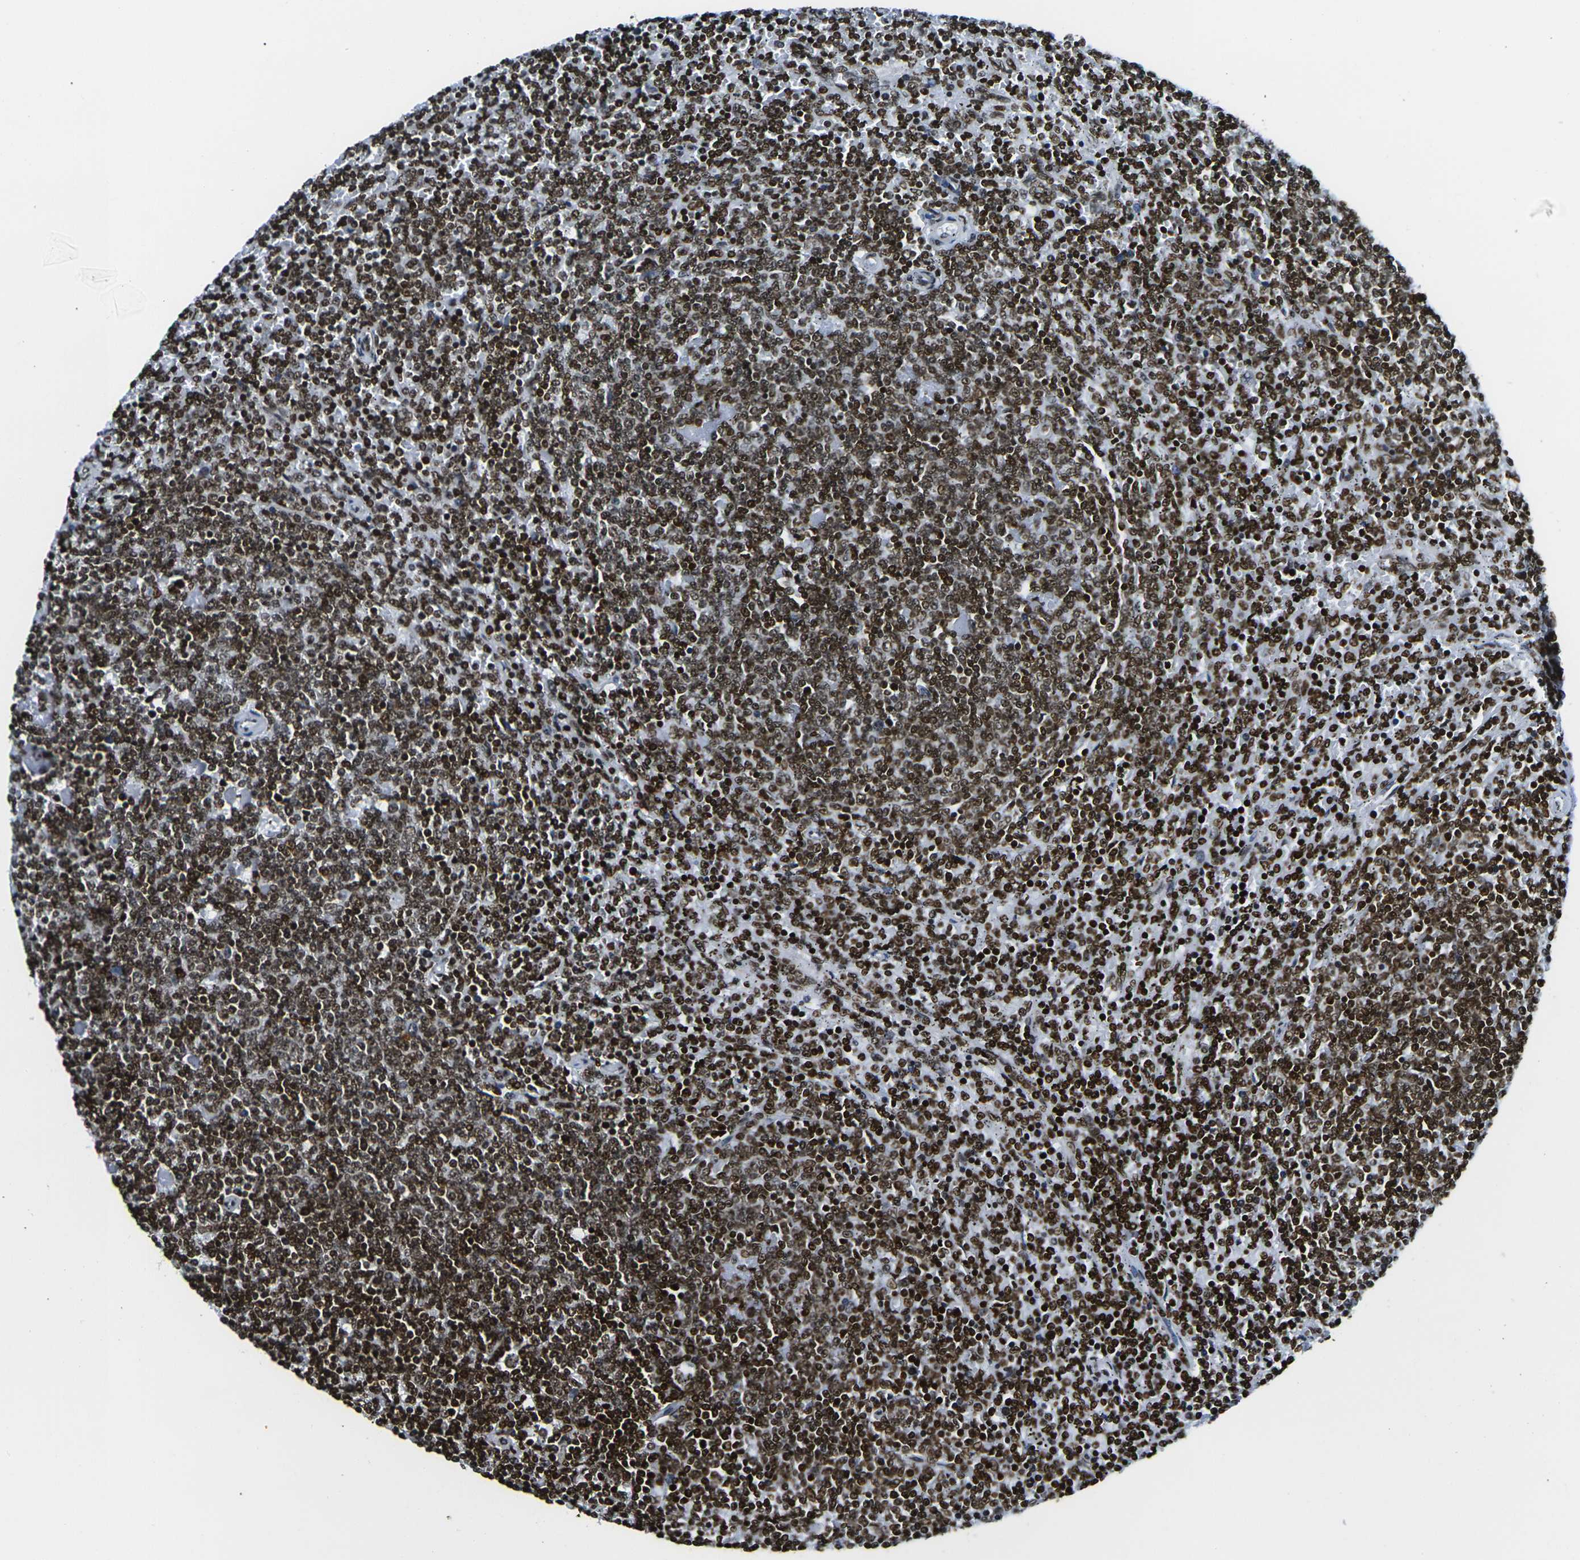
{"staining": {"intensity": "strong", "quantity": ">75%", "location": "nuclear"}, "tissue": "lymphoma", "cell_type": "Tumor cells", "image_type": "cancer", "snomed": [{"axis": "morphology", "description": "Malignant lymphoma, non-Hodgkin's type, Low grade"}, {"axis": "topography", "description": "Spleen"}], "caption": "Immunohistochemistry (IHC) (DAB (3,3'-diaminobenzidine)) staining of human low-grade malignant lymphoma, non-Hodgkin's type displays strong nuclear protein positivity in about >75% of tumor cells.", "gene": "H2AX", "patient": {"sex": "female", "age": 50}}